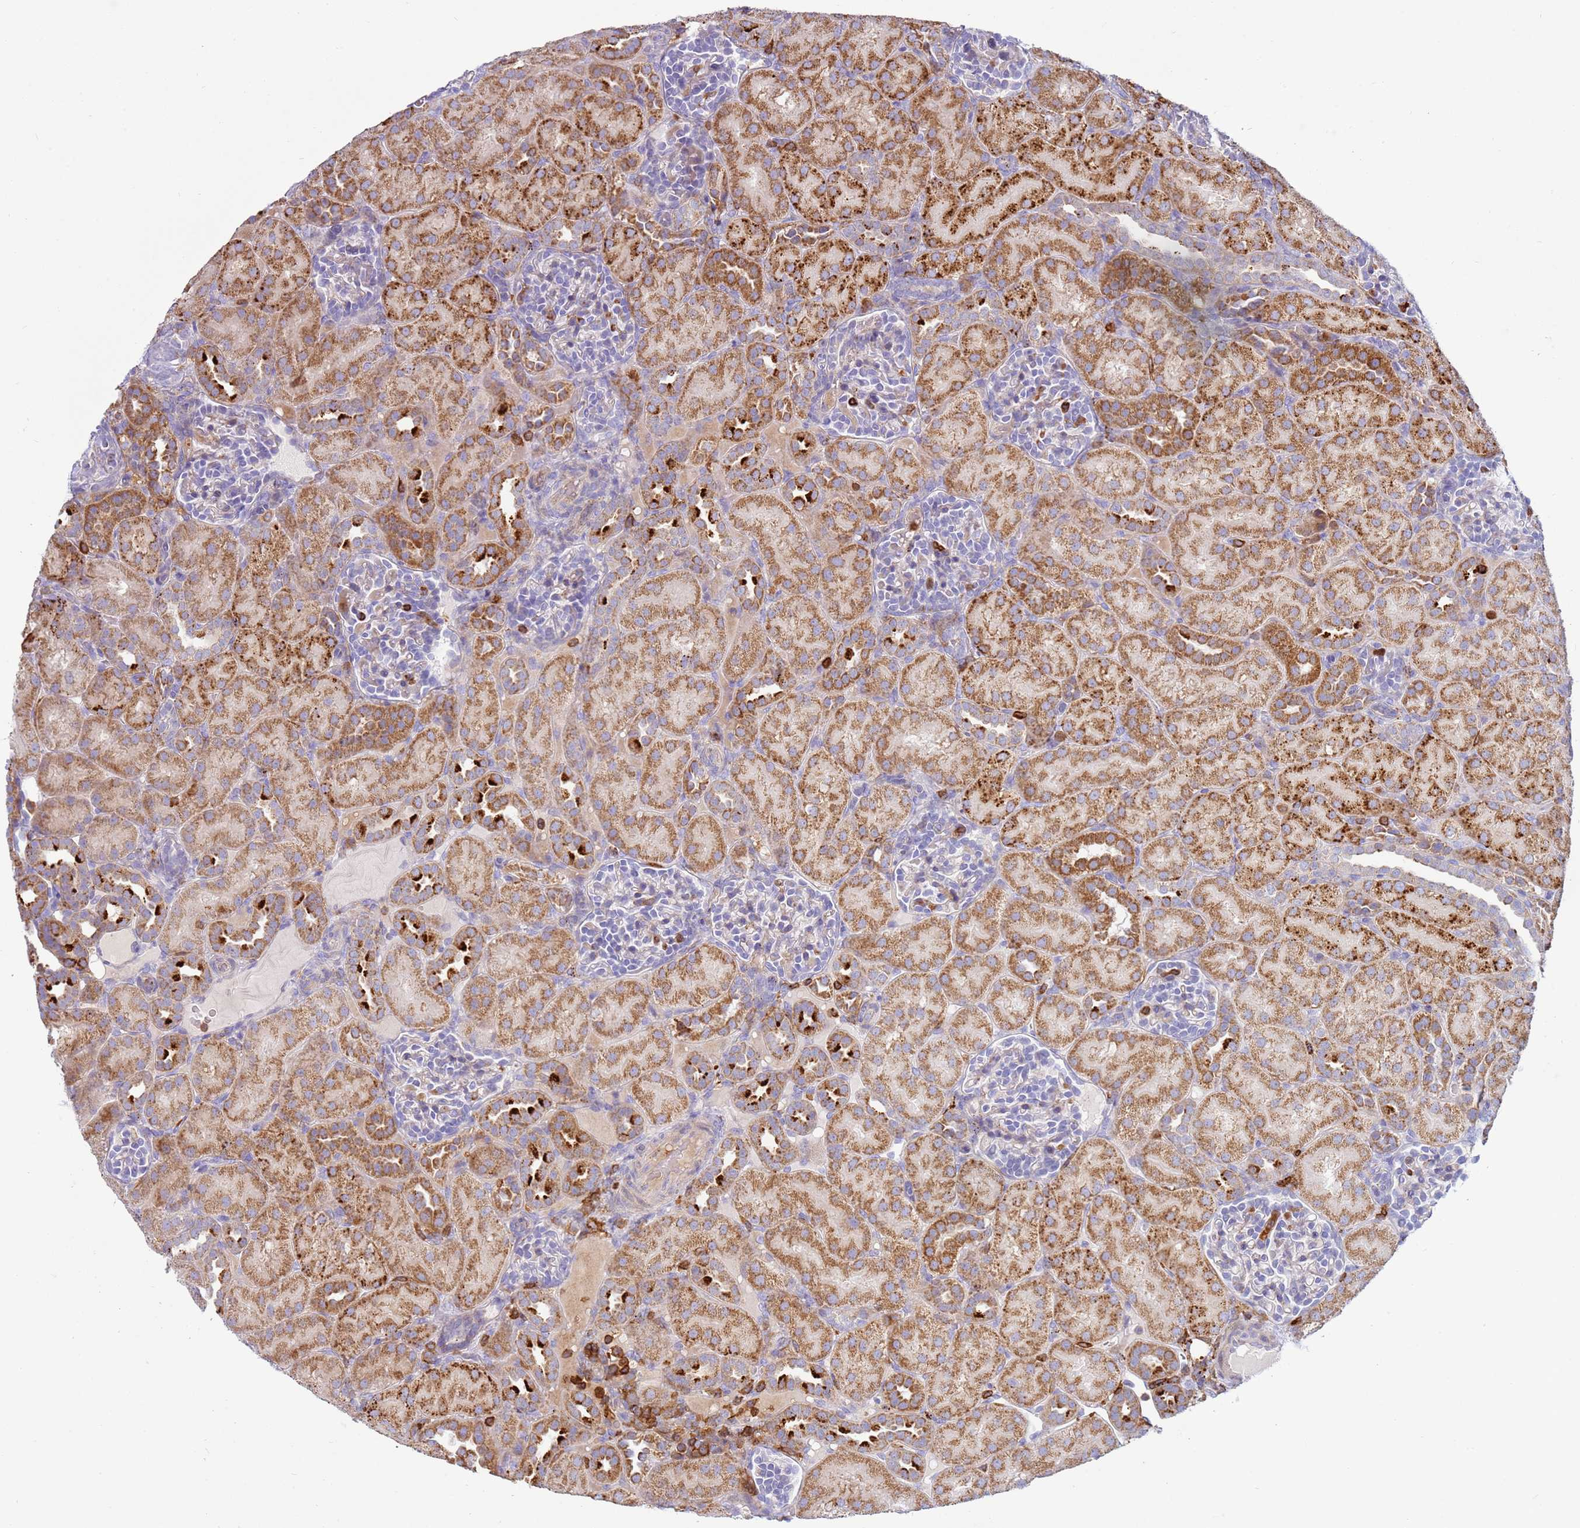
{"staining": {"intensity": "moderate", "quantity": "<25%", "location": "cytoplasmic/membranous"}, "tissue": "kidney", "cell_type": "Cells in glomeruli", "image_type": "normal", "snomed": [{"axis": "morphology", "description": "Normal tissue, NOS"}, {"axis": "topography", "description": "Kidney"}], "caption": "IHC image of benign kidney: human kidney stained using immunohistochemistry exhibits low levels of moderate protein expression localized specifically in the cytoplasmic/membranous of cells in glomeruli, appearing as a cytoplasmic/membranous brown color.", "gene": "TTPAL", "patient": {"sex": "male", "age": 1}}